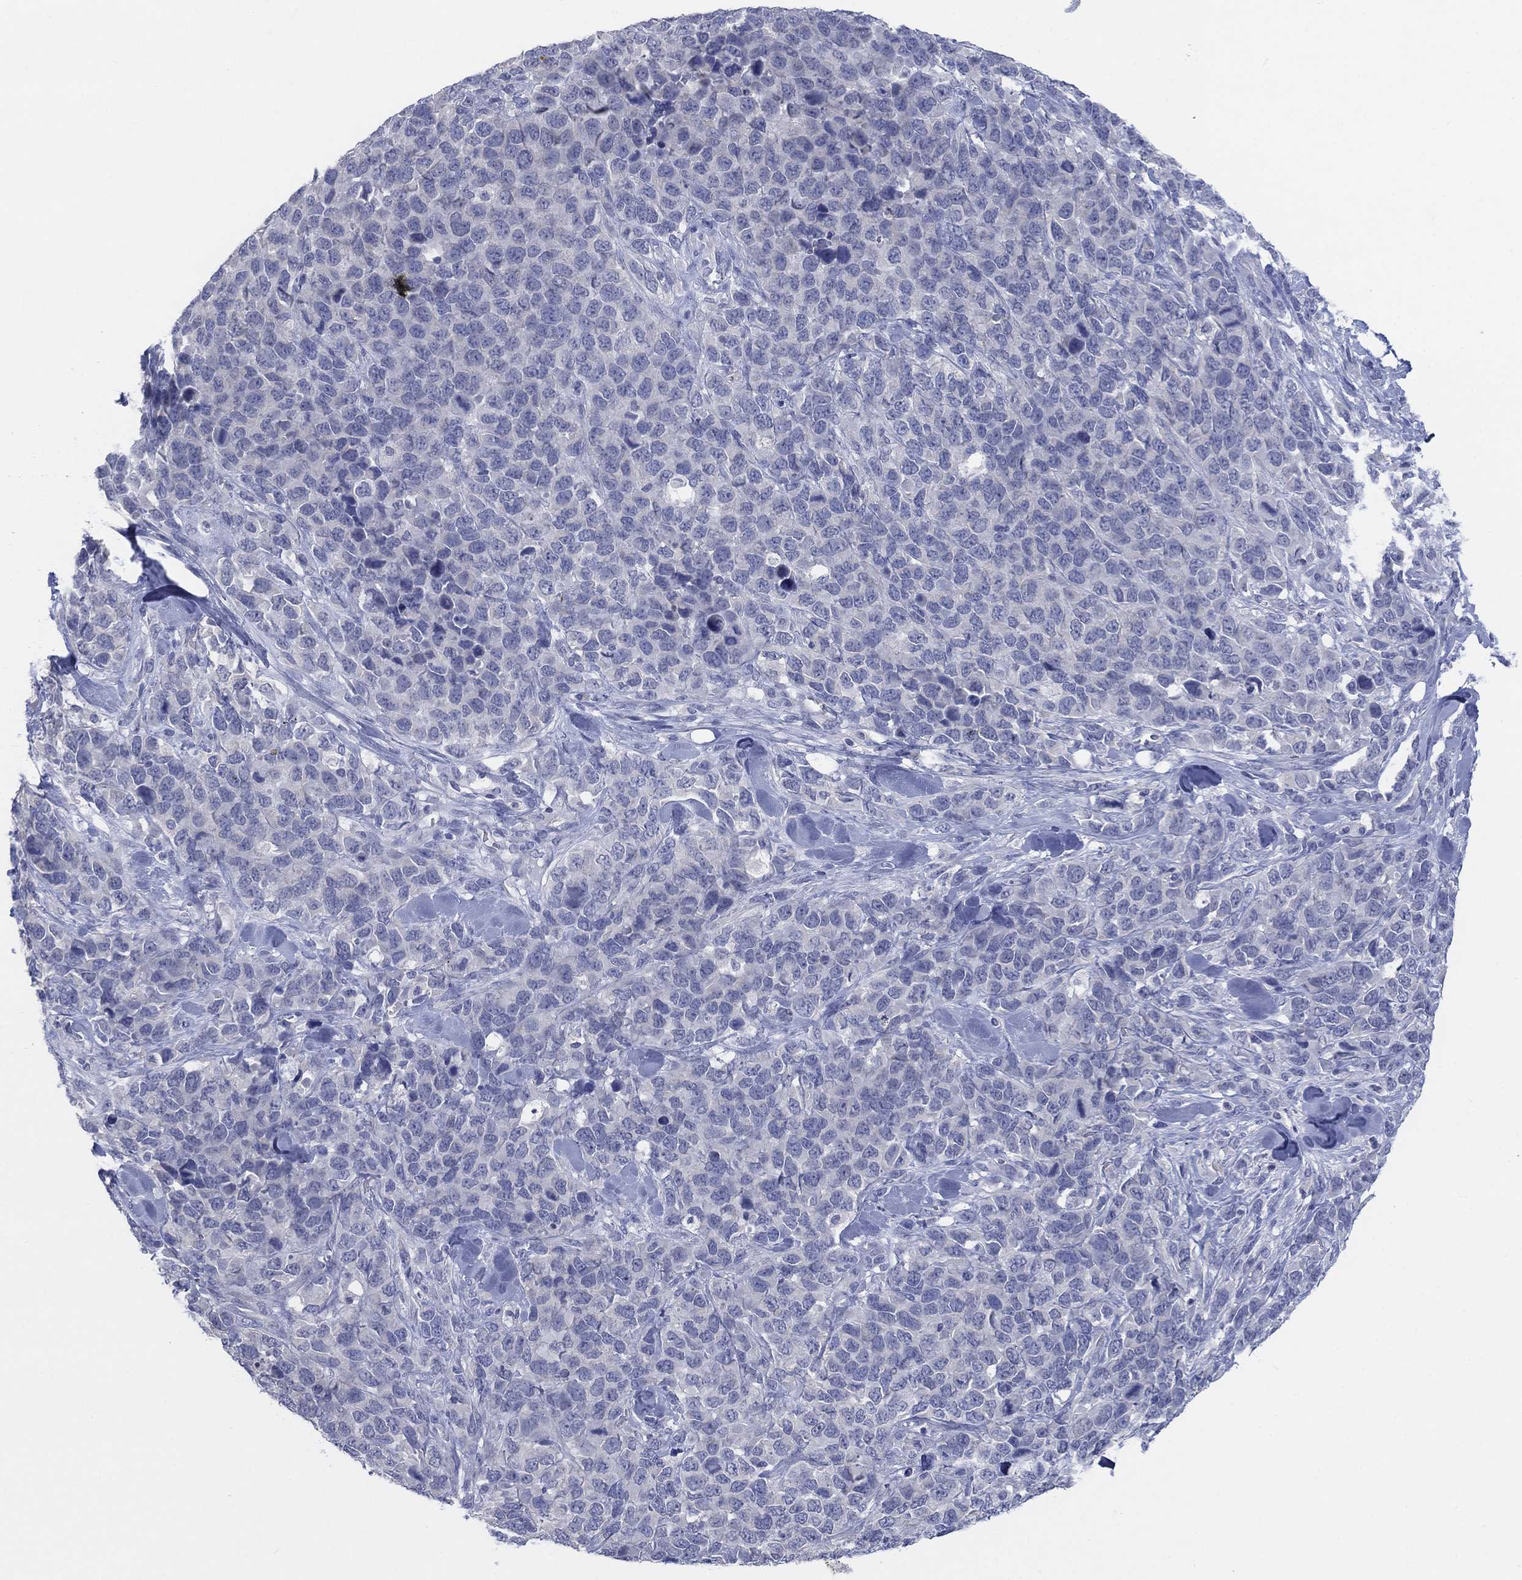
{"staining": {"intensity": "negative", "quantity": "none", "location": "none"}, "tissue": "melanoma", "cell_type": "Tumor cells", "image_type": "cancer", "snomed": [{"axis": "morphology", "description": "Malignant melanoma, Metastatic site"}, {"axis": "topography", "description": "Skin"}], "caption": "Tumor cells show no significant protein staining in melanoma. Brightfield microscopy of IHC stained with DAB (brown) and hematoxylin (blue), captured at high magnification.", "gene": "FER1L6", "patient": {"sex": "male", "age": 84}}